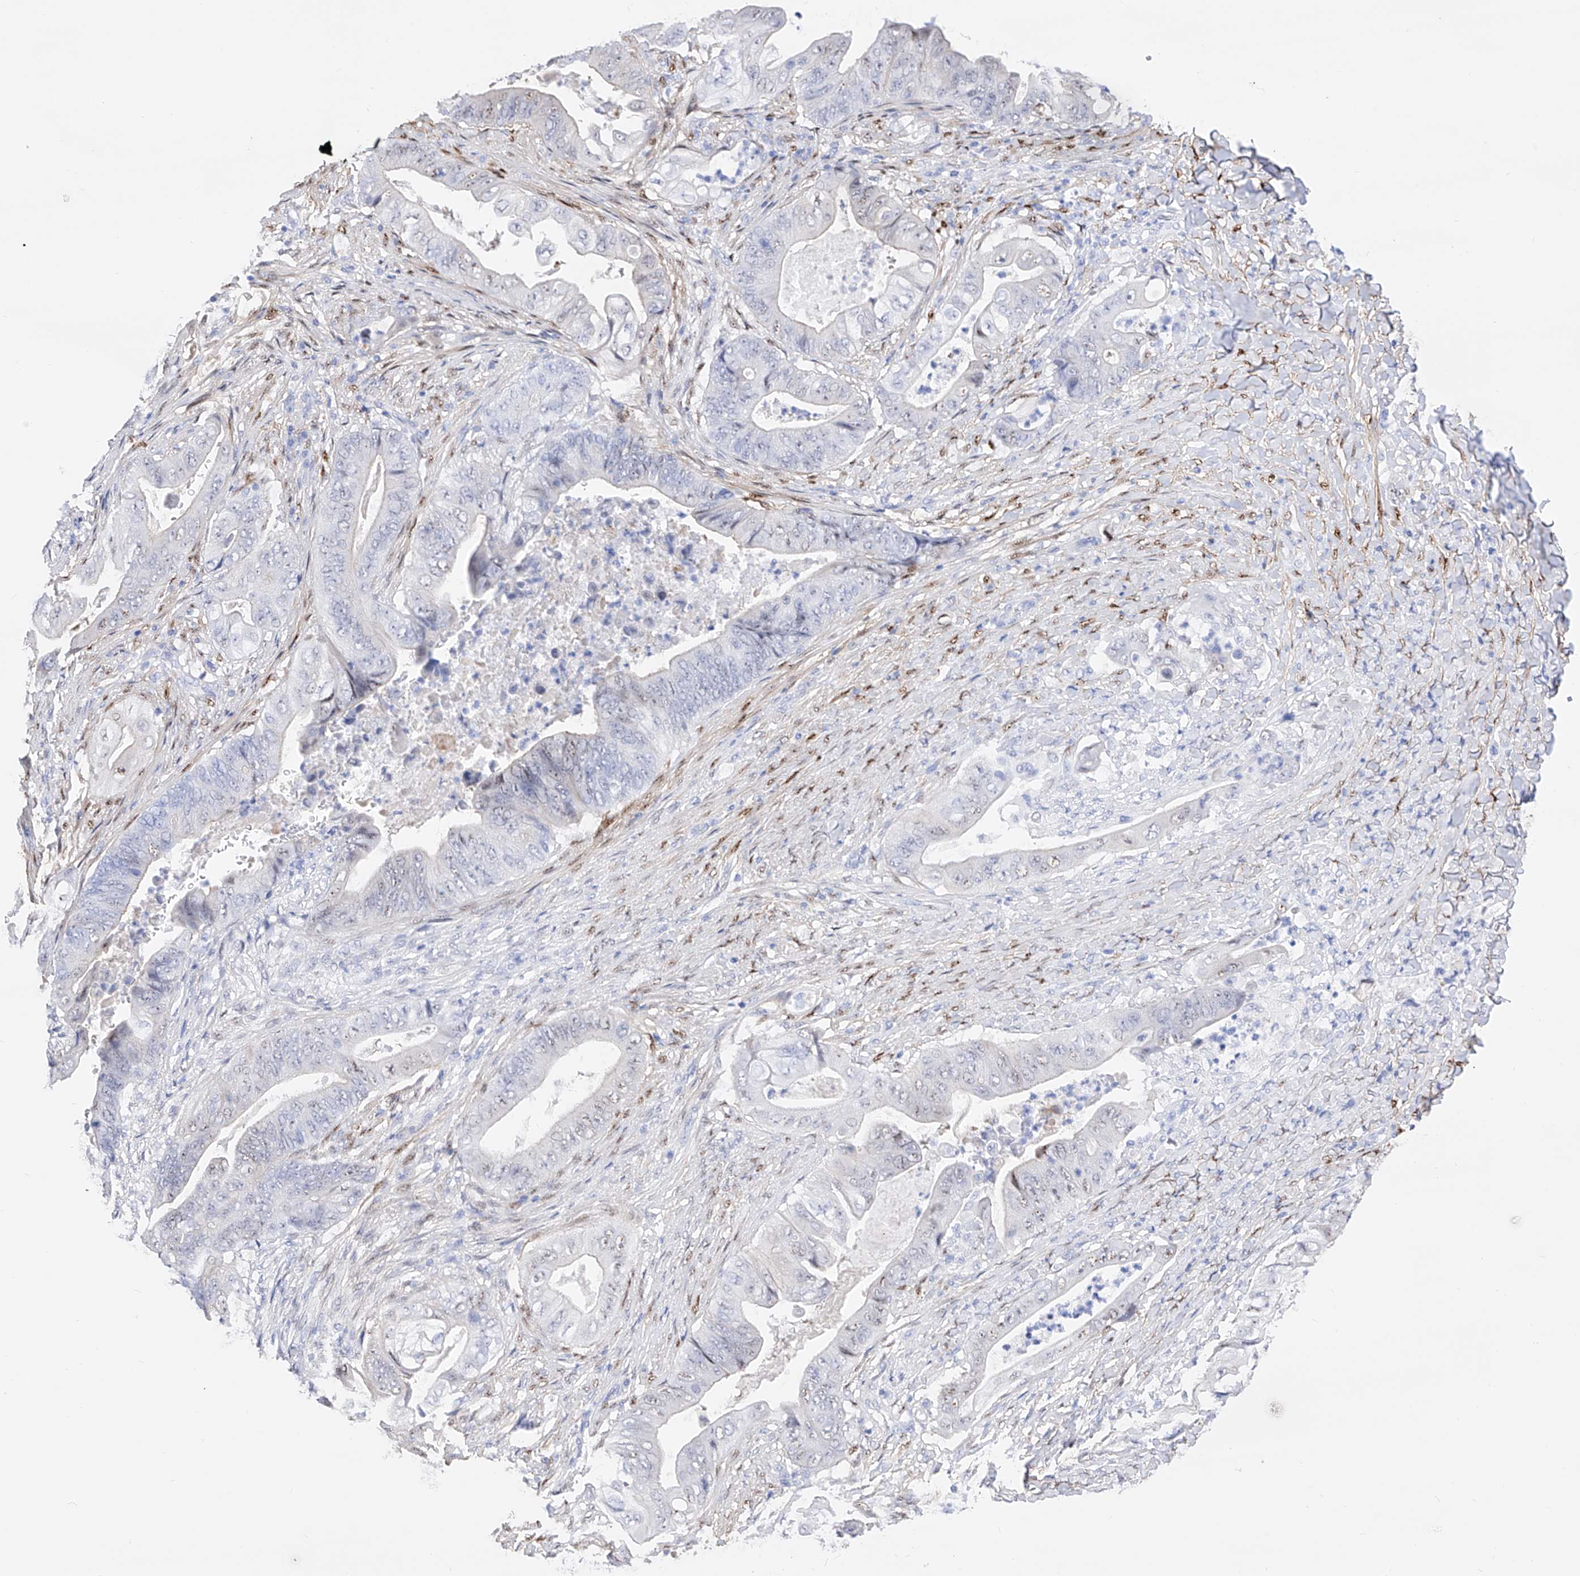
{"staining": {"intensity": "negative", "quantity": "none", "location": "none"}, "tissue": "stomach cancer", "cell_type": "Tumor cells", "image_type": "cancer", "snomed": [{"axis": "morphology", "description": "Adenocarcinoma, NOS"}, {"axis": "topography", "description": "Stomach"}], "caption": "Human stomach adenocarcinoma stained for a protein using IHC displays no positivity in tumor cells.", "gene": "TRPC7", "patient": {"sex": "female", "age": 73}}